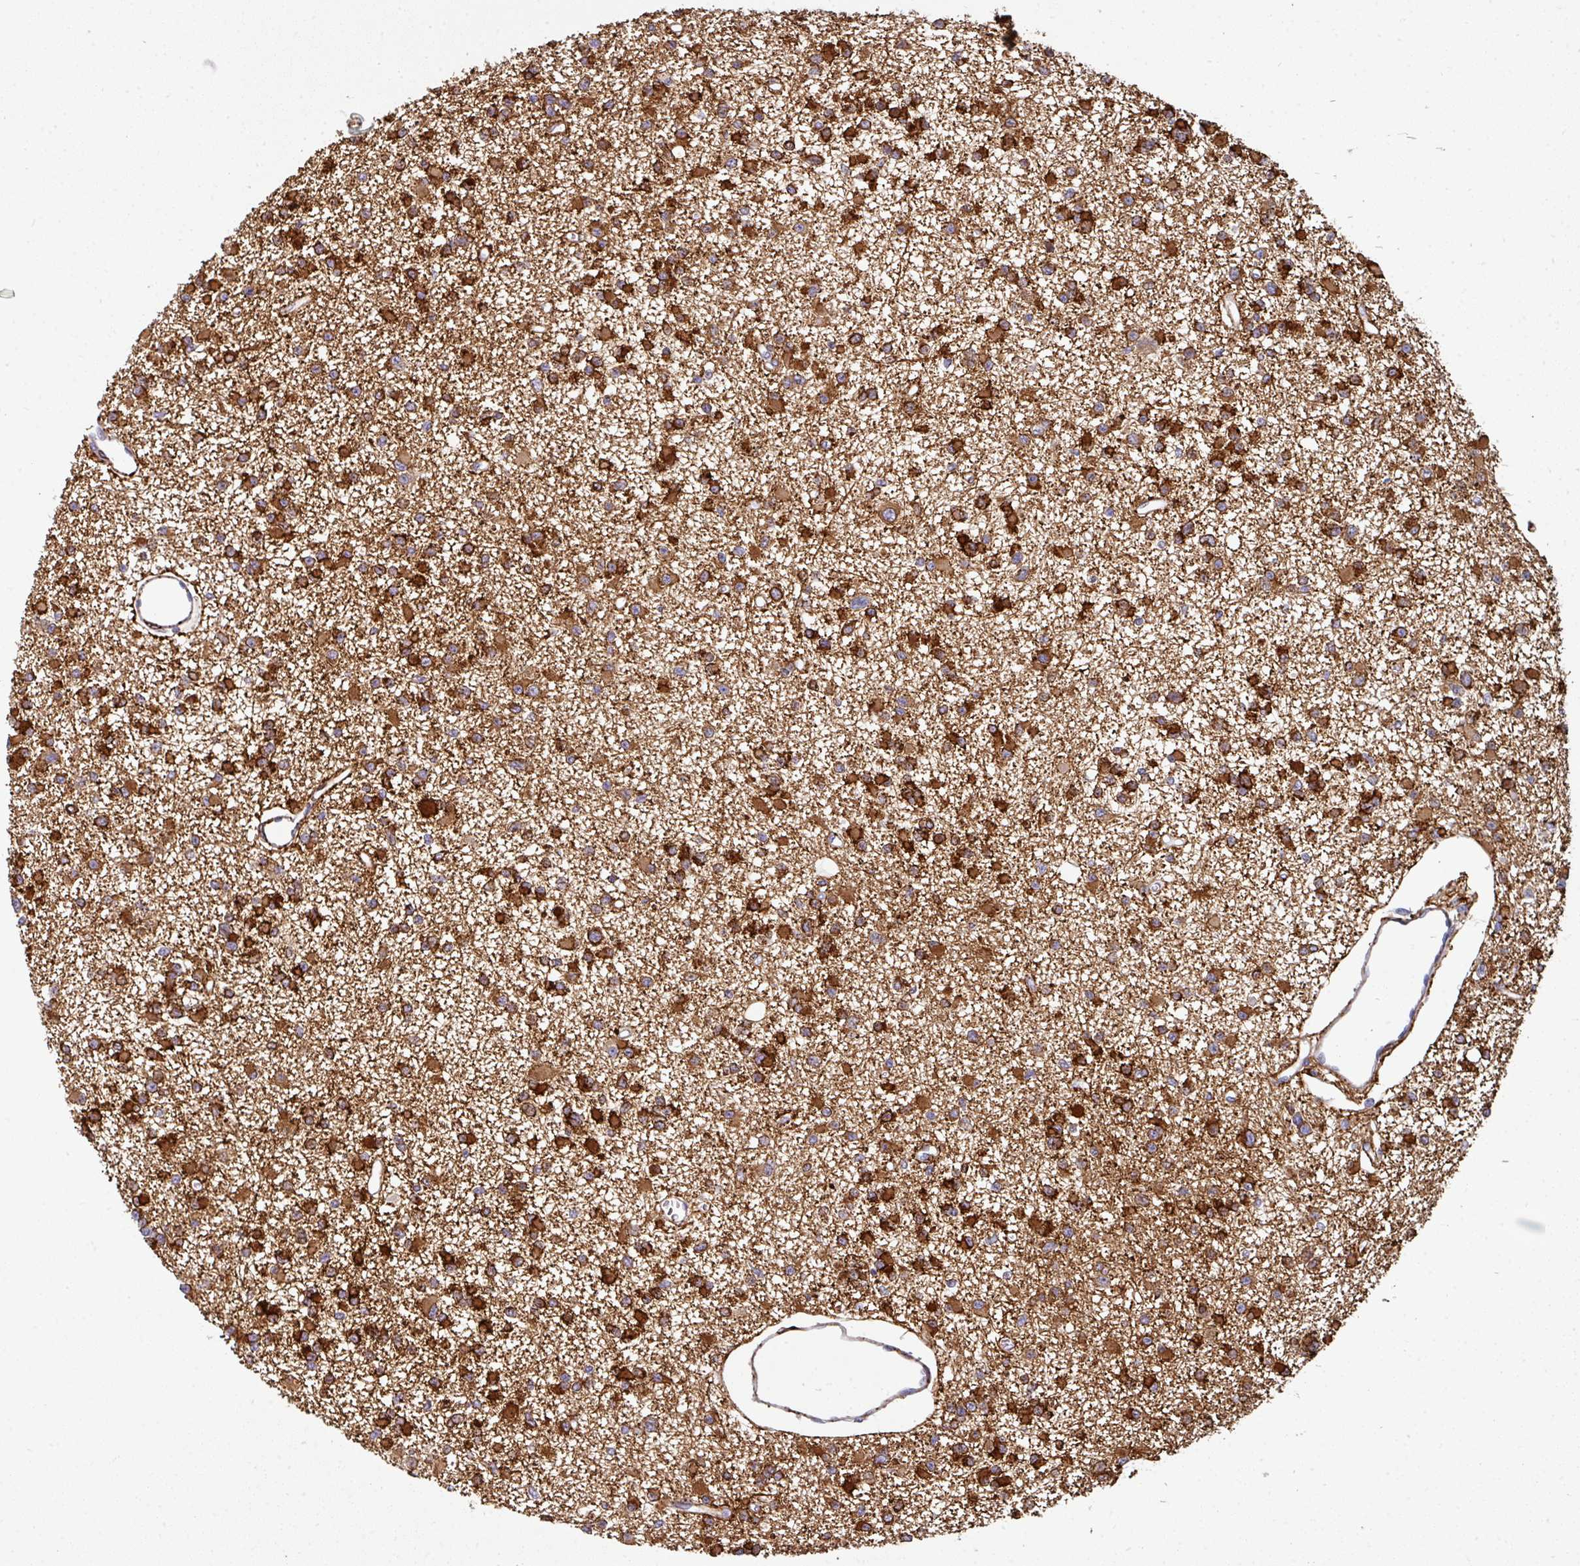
{"staining": {"intensity": "strong", "quantity": ">75%", "location": "cytoplasmic/membranous"}, "tissue": "glioma", "cell_type": "Tumor cells", "image_type": "cancer", "snomed": [{"axis": "morphology", "description": "Glioma, malignant, Low grade"}, {"axis": "topography", "description": "Brain"}], "caption": "This image shows glioma stained with IHC to label a protein in brown. The cytoplasmic/membranous of tumor cells show strong positivity for the protein. Nuclei are counter-stained blue.", "gene": "BEND5", "patient": {"sex": "female", "age": 22}}